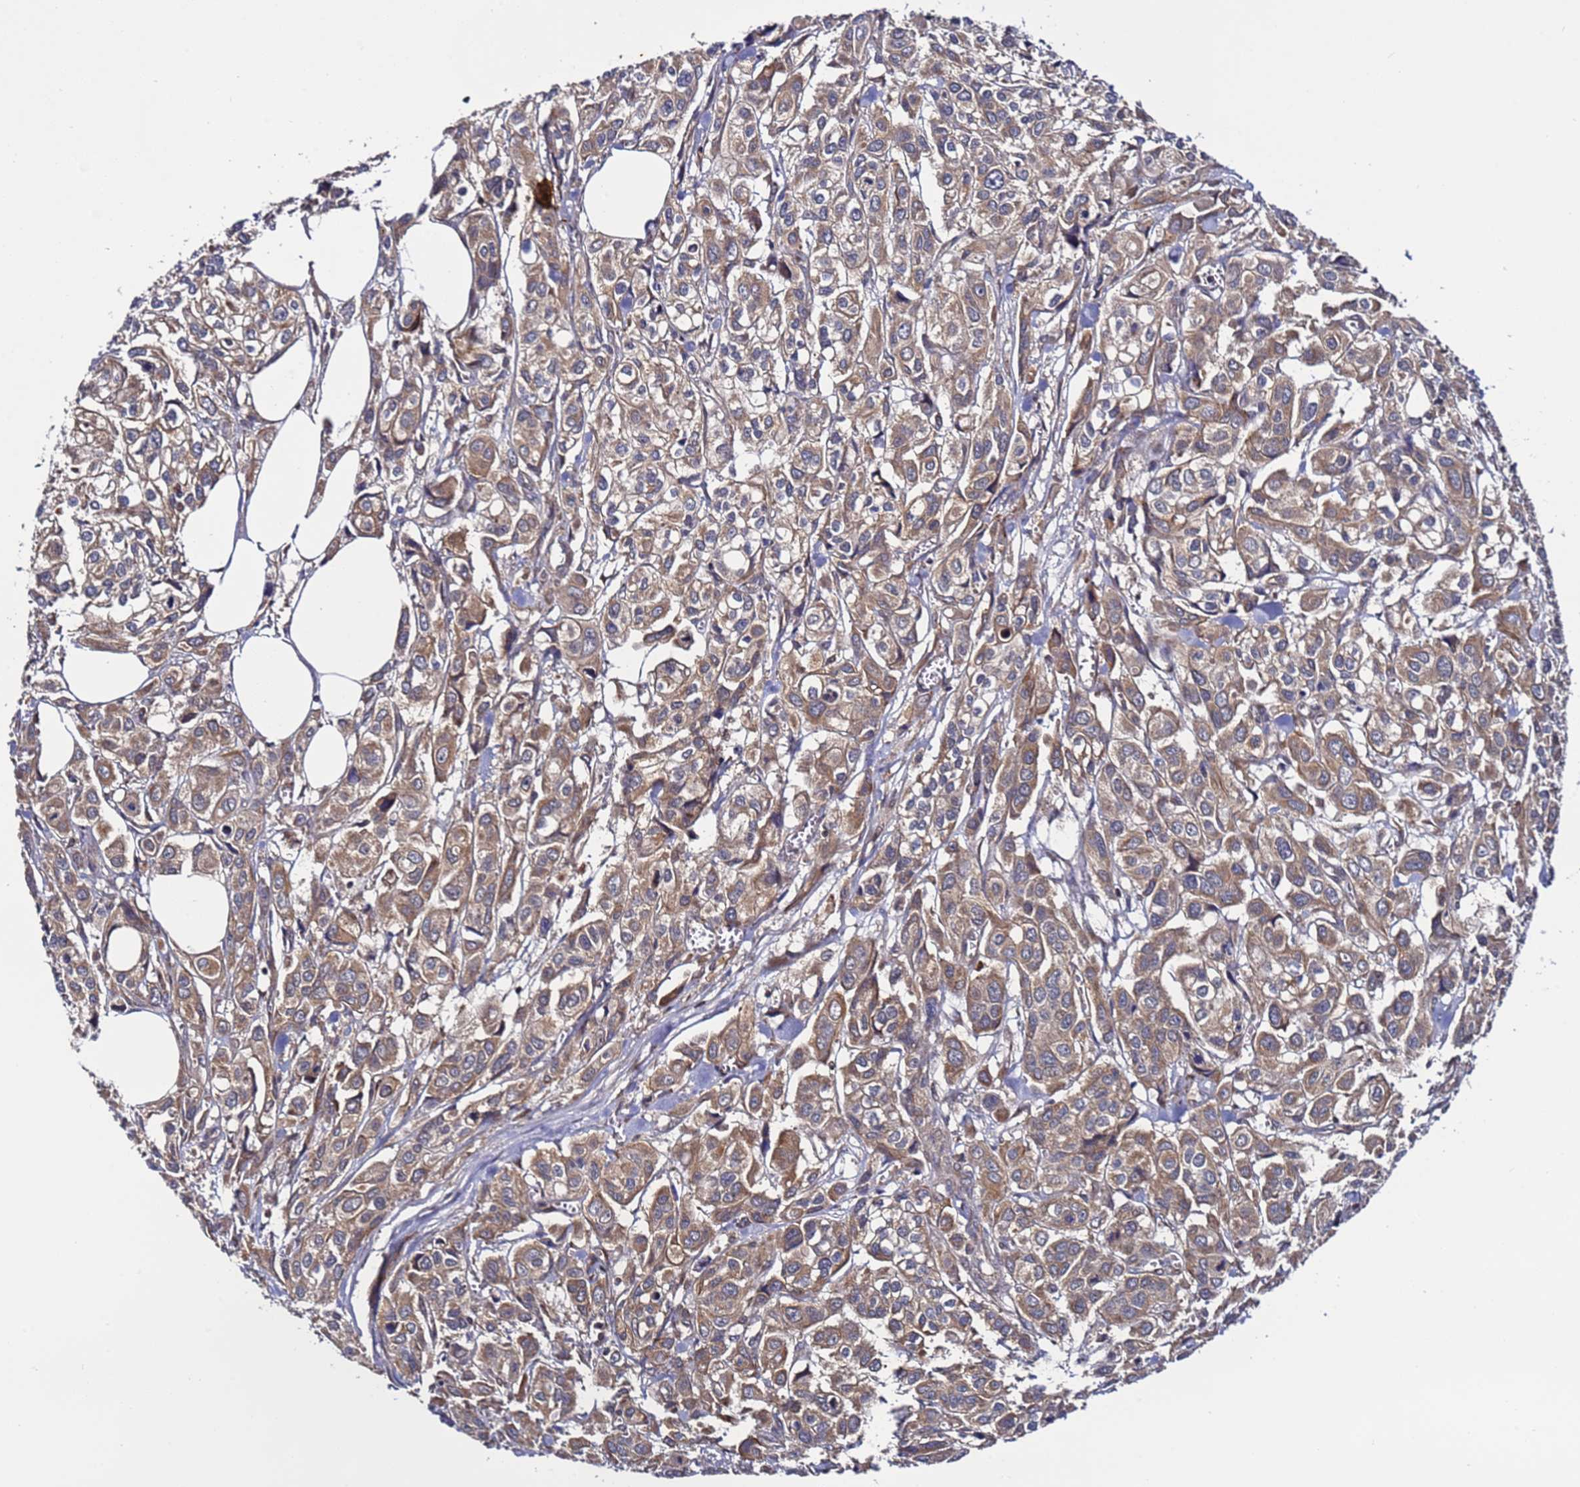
{"staining": {"intensity": "moderate", "quantity": ">75%", "location": "cytoplasmic/membranous"}, "tissue": "urothelial cancer", "cell_type": "Tumor cells", "image_type": "cancer", "snomed": [{"axis": "morphology", "description": "Urothelial carcinoma, High grade"}, {"axis": "topography", "description": "Urinary bladder"}], "caption": "Immunohistochemistry (IHC) (DAB (3,3'-diaminobenzidine)) staining of human urothelial carcinoma (high-grade) demonstrates moderate cytoplasmic/membranous protein expression in about >75% of tumor cells. Using DAB (3,3'-diaminobenzidine) (brown) and hematoxylin (blue) stains, captured at high magnification using brightfield microscopy.", "gene": "TMEM176B", "patient": {"sex": "male", "age": 67}}